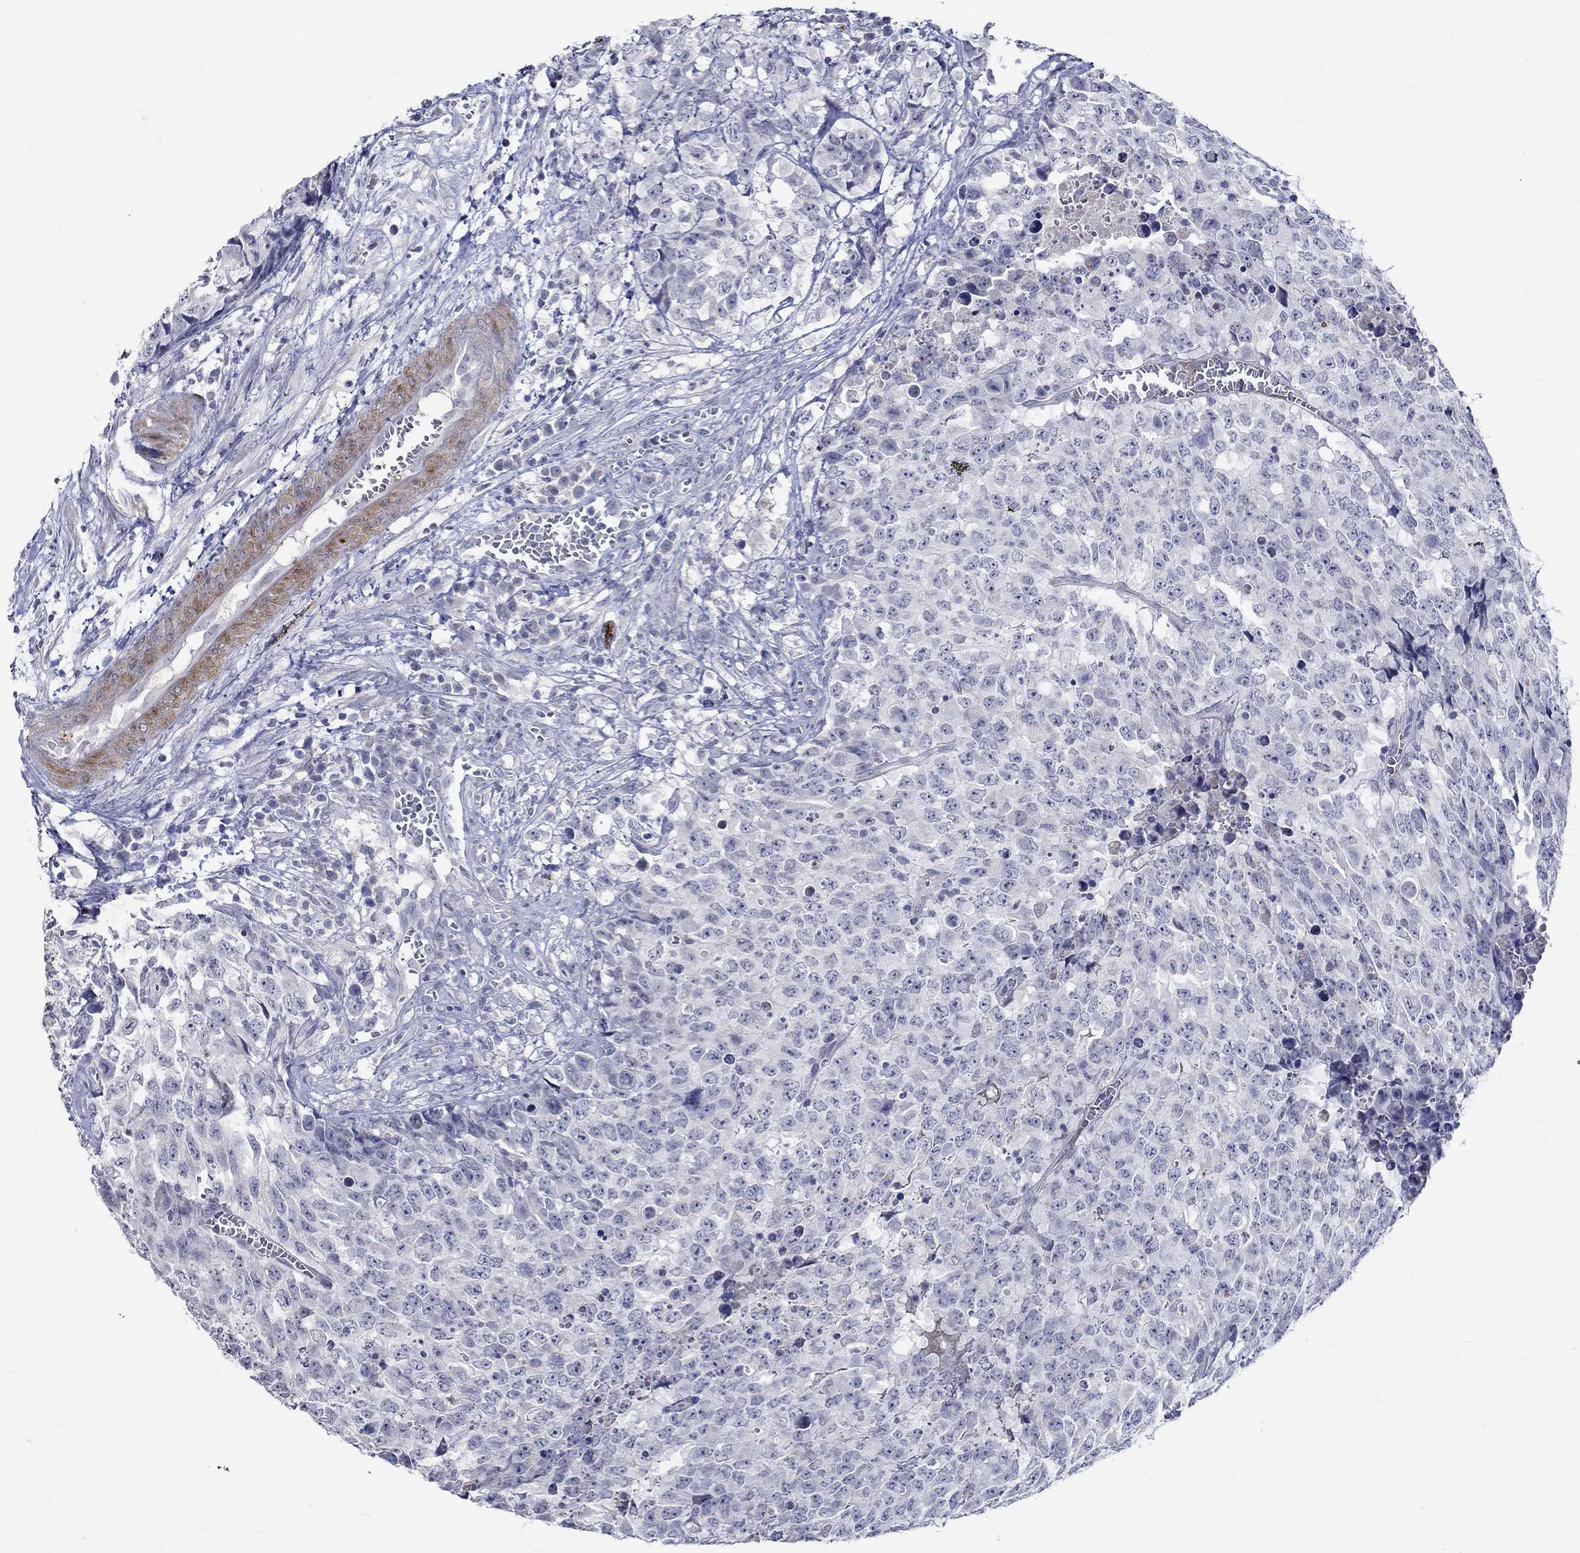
{"staining": {"intensity": "negative", "quantity": "none", "location": "none"}, "tissue": "testis cancer", "cell_type": "Tumor cells", "image_type": "cancer", "snomed": [{"axis": "morphology", "description": "Carcinoma, Embryonal, NOS"}, {"axis": "topography", "description": "Testis"}], "caption": "This is a image of immunohistochemistry staining of testis embryonal carcinoma, which shows no expression in tumor cells.", "gene": "CRYAB", "patient": {"sex": "male", "age": 23}}